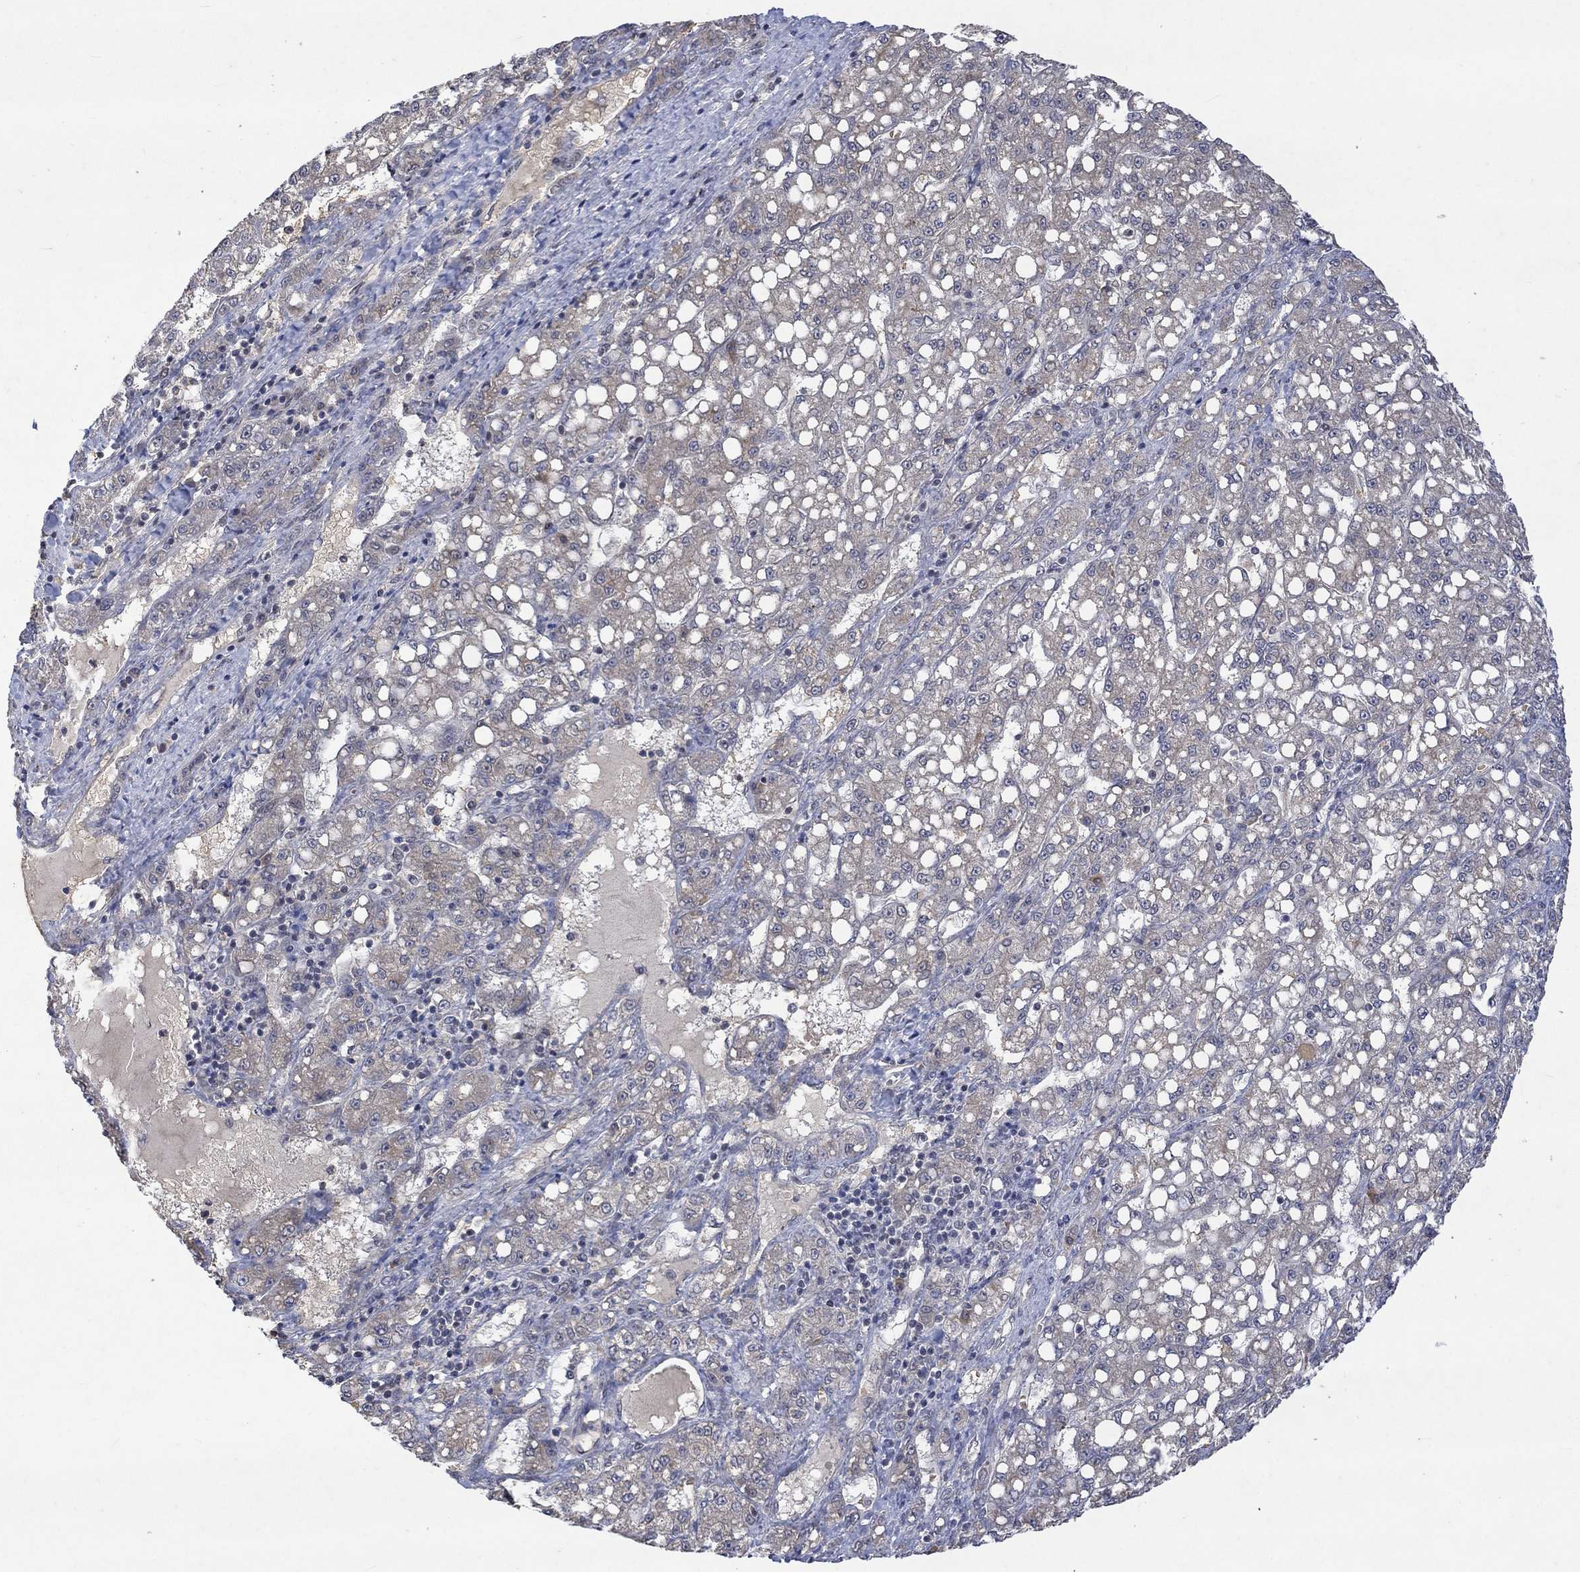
{"staining": {"intensity": "weak", "quantity": "<25%", "location": "cytoplasmic/membranous"}, "tissue": "liver cancer", "cell_type": "Tumor cells", "image_type": "cancer", "snomed": [{"axis": "morphology", "description": "Carcinoma, Hepatocellular, NOS"}, {"axis": "topography", "description": "Liver"}], "caption": "The immunohistochemistry (IHC) histopathology image has no significant positivity in tumor cells of hepatocellular carcinoma (liver) tissue.", "gene": "GRIN2D", "patient": {"sex": "female", "age": 65}}